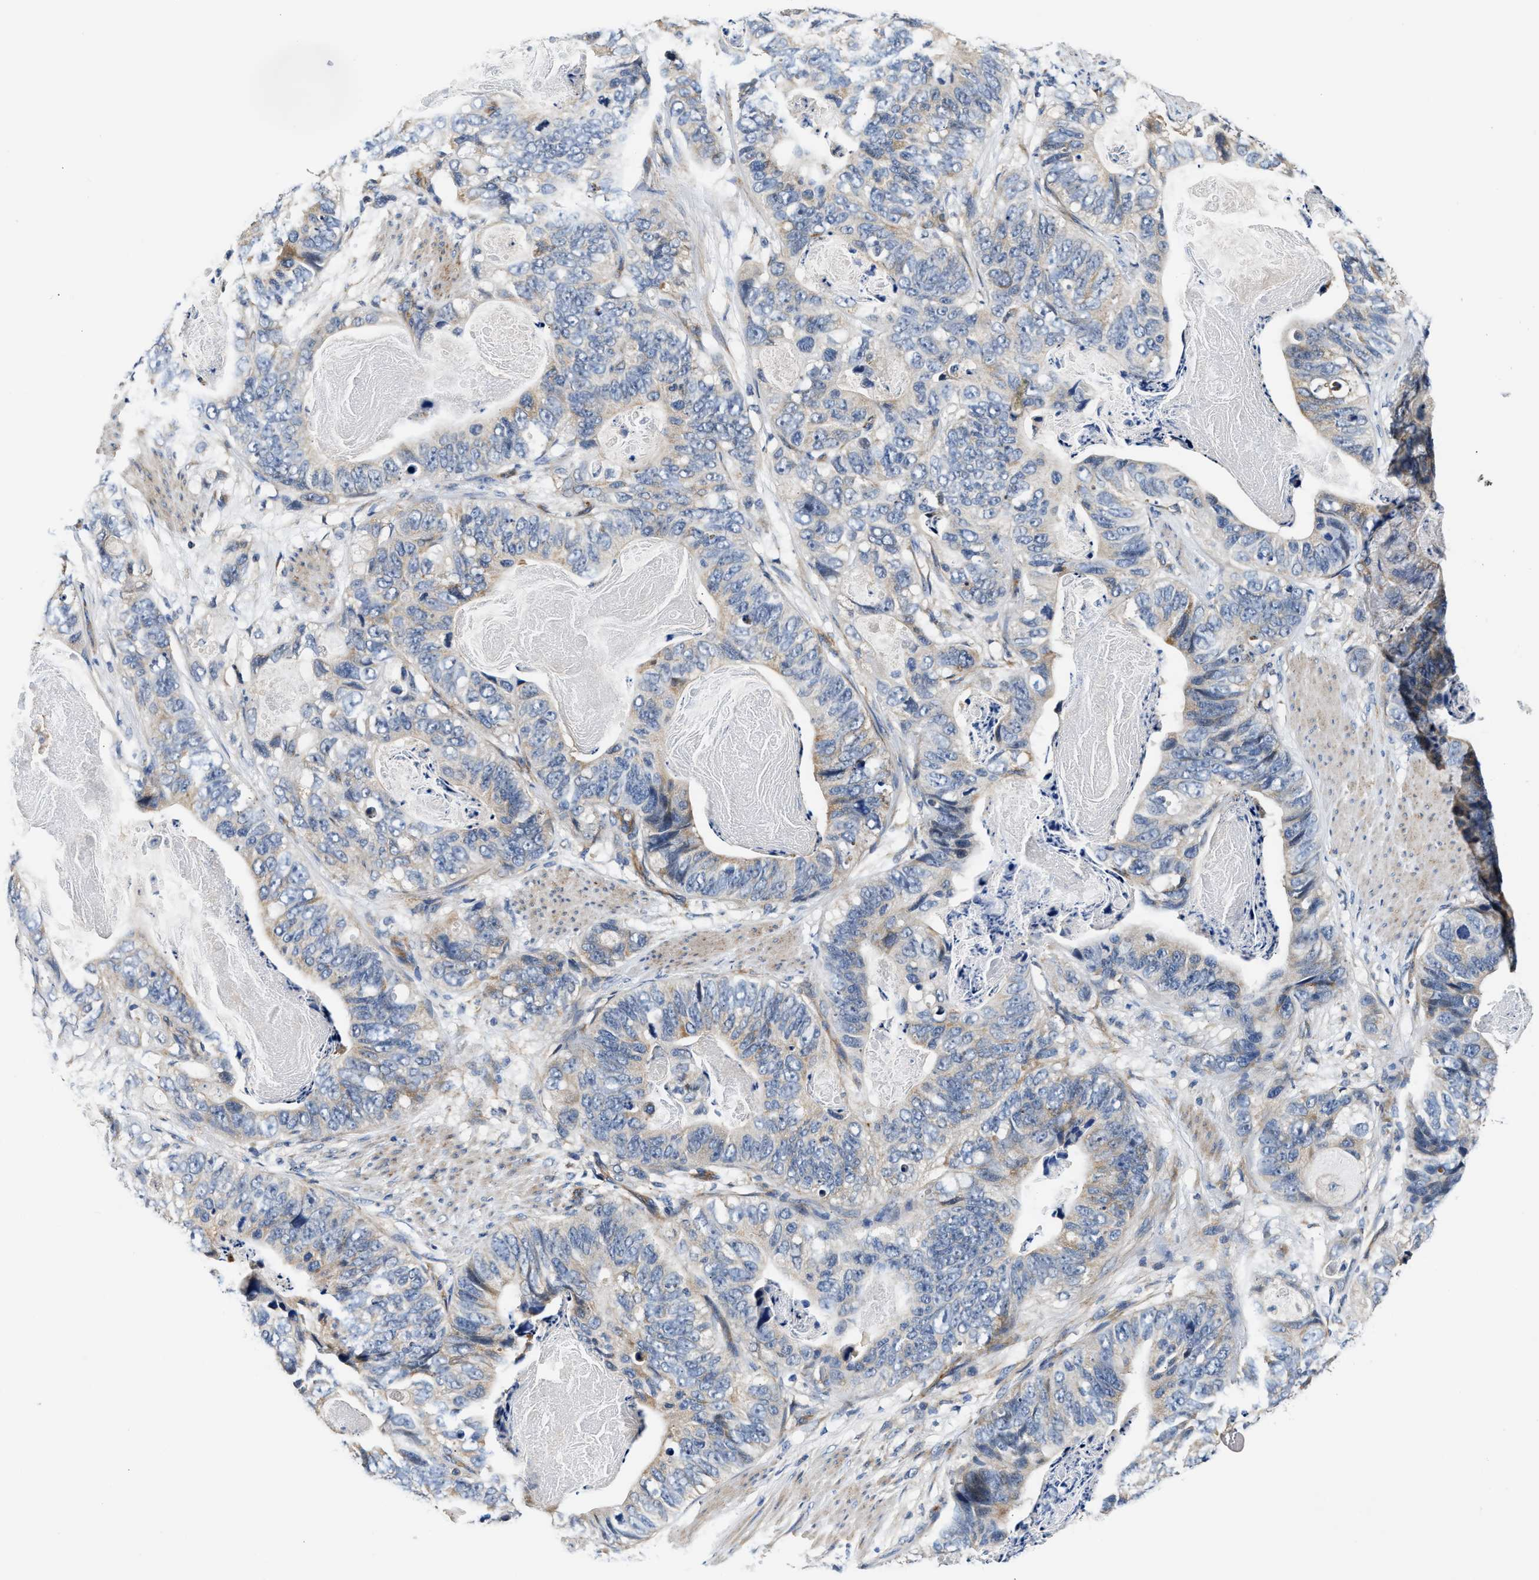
{"staining": {"intensity": "negative", "quantity": "none", "location": "none"}, "tissue": "stomach cancer", "cell_type": "Tumor cells", "image_type": "cancer", "snomed": [{"axis": "morphology", "description": "Adenocarcinoma, NOS"}, {"axis": "topography", "description": "Stomach"}], "caption": "Human stomach adenocarcinoma stained for a protein using immunohistochemistry demonstrates no expression in tumor cells.", "gene": "TEX2", "patient": {"sex": "female", "age": 89}}